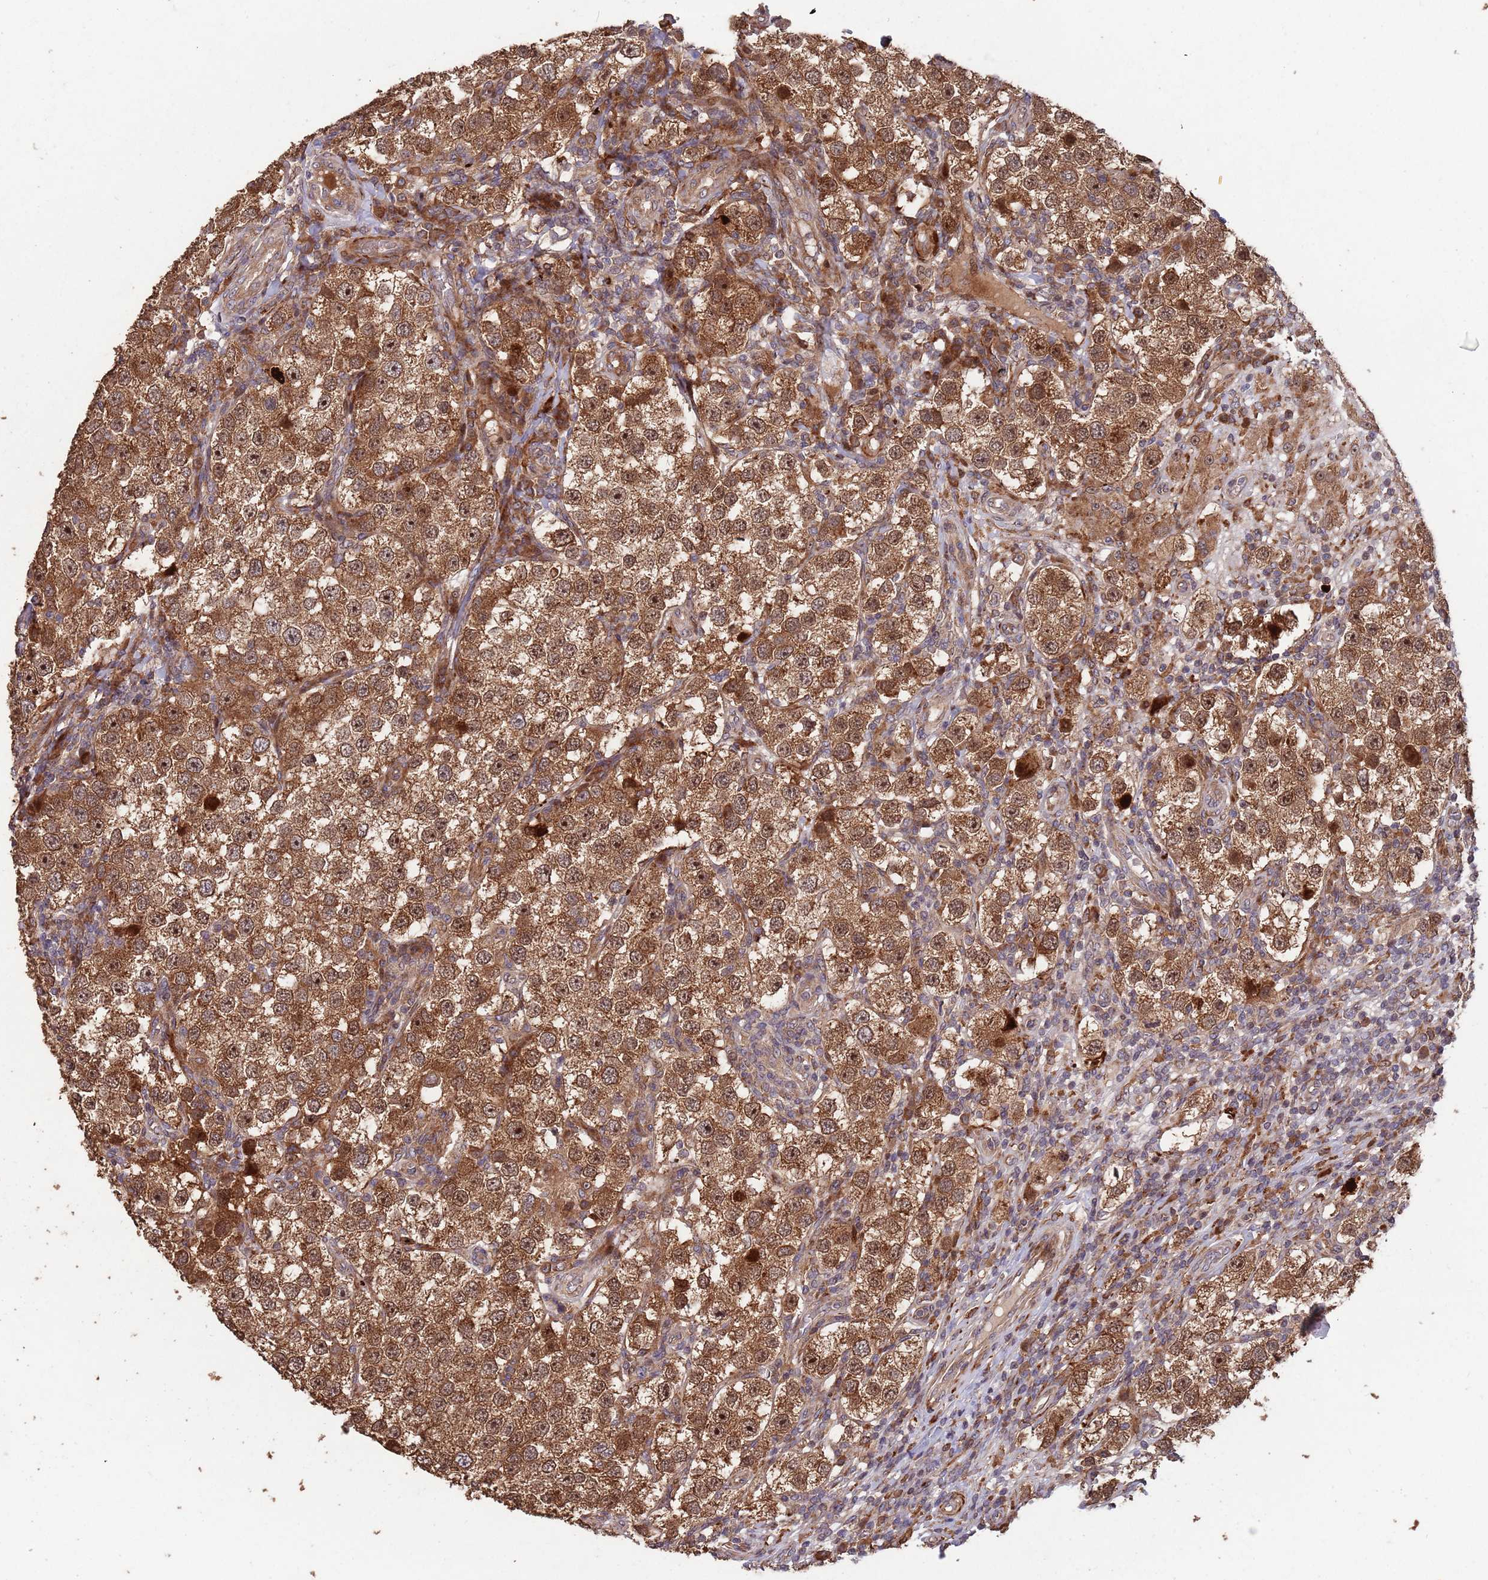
{"staining": {"intensity": "moderate", "quantity": ">75%", "location": "cytoplasmic/membranous,nuclear"}, "tissue": "testis cancer", "cell_type": "Tumor cells", "image_type": "cancer", "snomed": [{"axis": "morphology", "description": "Seminoma, NOS"}, {"axis": "topography", "description": "Testis"}], "caption": "IHC micrograph of neoplastic tissue: human testis cancer (seminoma) stained using immunohistochemistry (IHC) displays medium levels of moderate protein expression localized specifically in the cytoplasmic/membranous and nuclear of tumor cells, appearing as a cytoplasmic/membranous and nuclear brown color.", "gene": "ZNF428", "patient": {"sex": "male", "age": 37}}